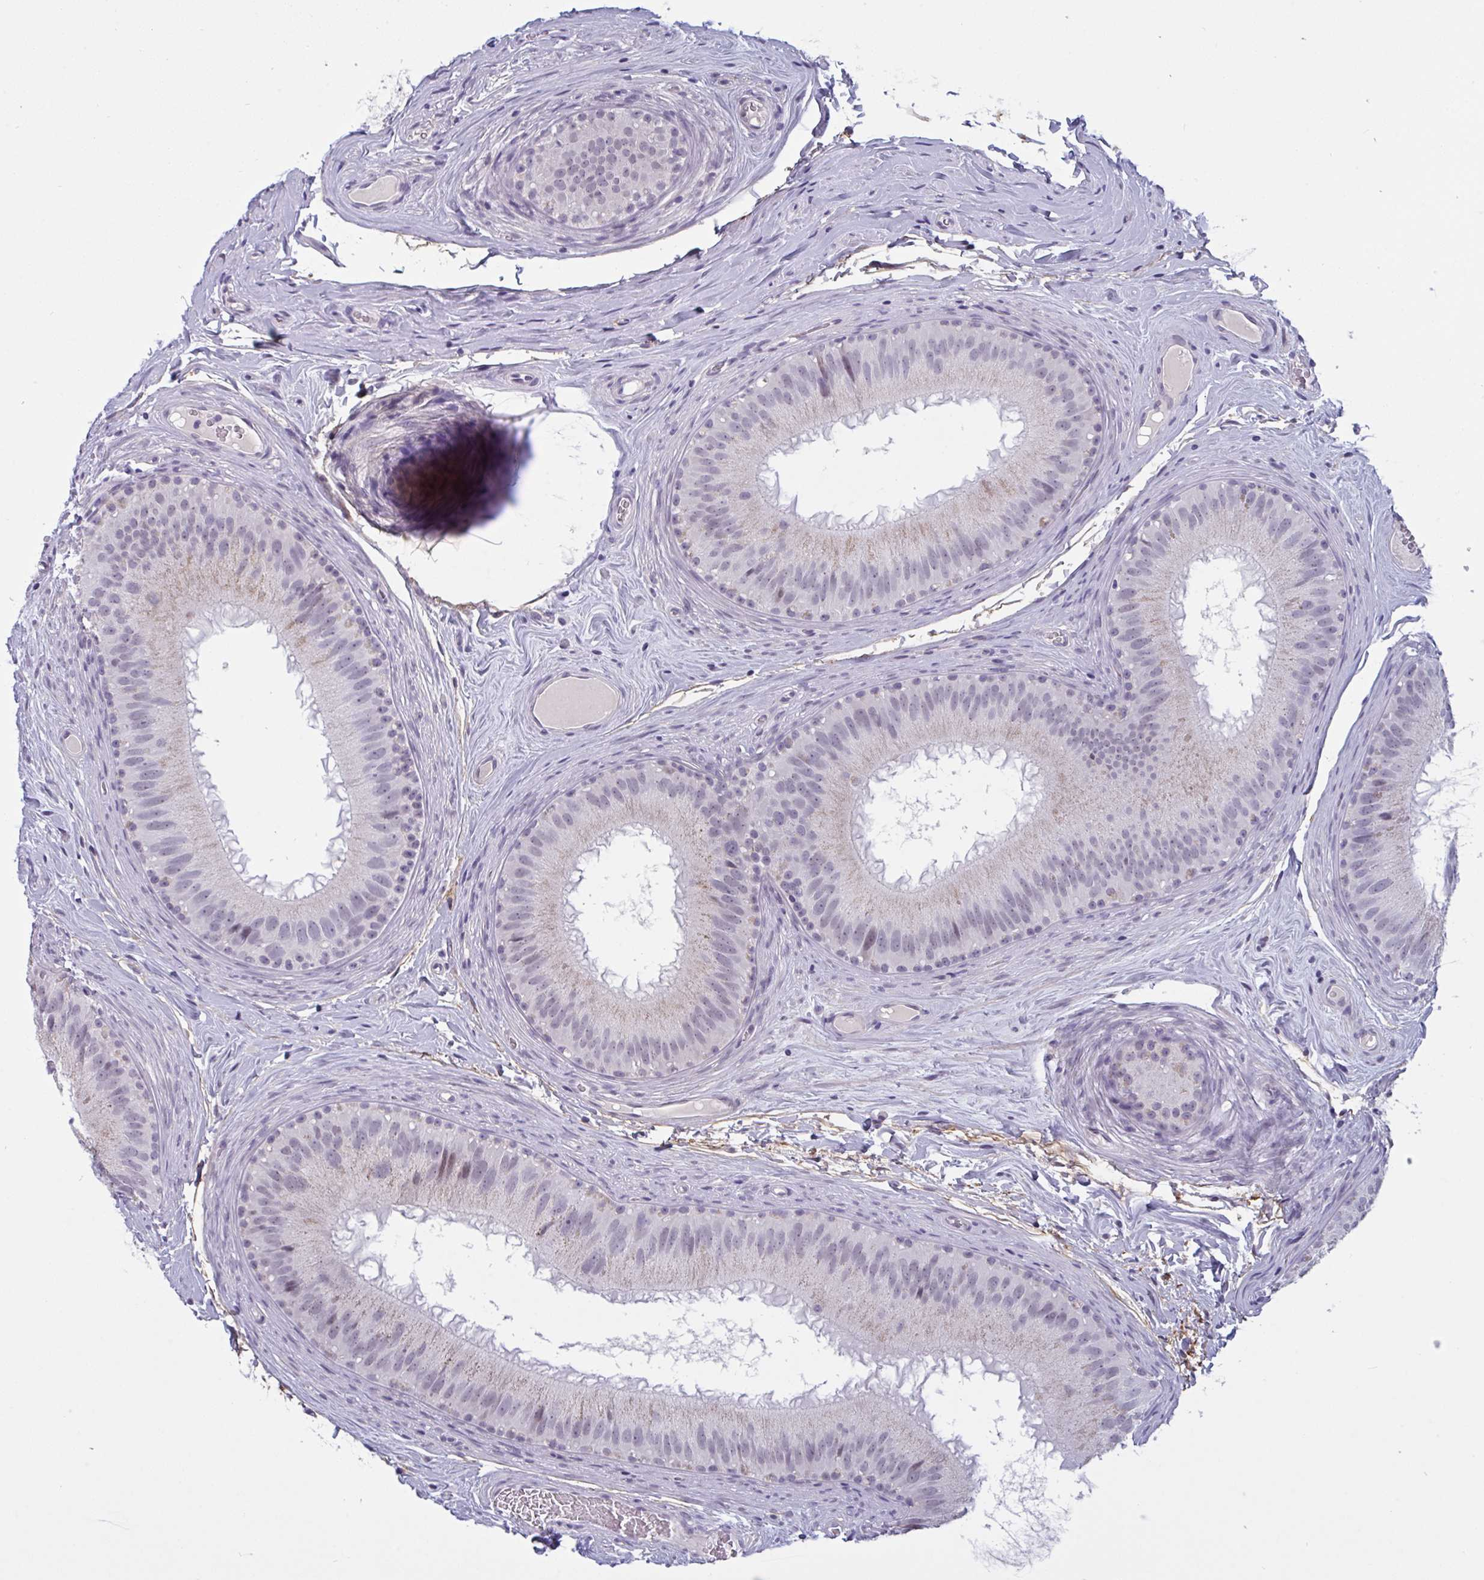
{"staining": {"intensity": "negative", "quantity": "none", "location": "none"}, "tissue": "epididymis", "cell_type": "Glandular cells", "image_type": "normal", "snomed": [{"axis": "morphology", "description": "Normal tissue, NOS"}, {"axis": "topography", "description": "Epididymis"}], "caption": "High magnification brightfield microscopy of normal epididymis stained with DAB (brown) and counterstained with hematoxylin (blue): glandular cells show no significant expression. Brightfield microscopy of immunohistochemistry stained with DAB (3,3'-diaminobenzidine) (brown) and hematoxylin (blue), captured at high magnification.", "gene": "TCEAL8", "patient": {"sex": "male", "age": 44}}